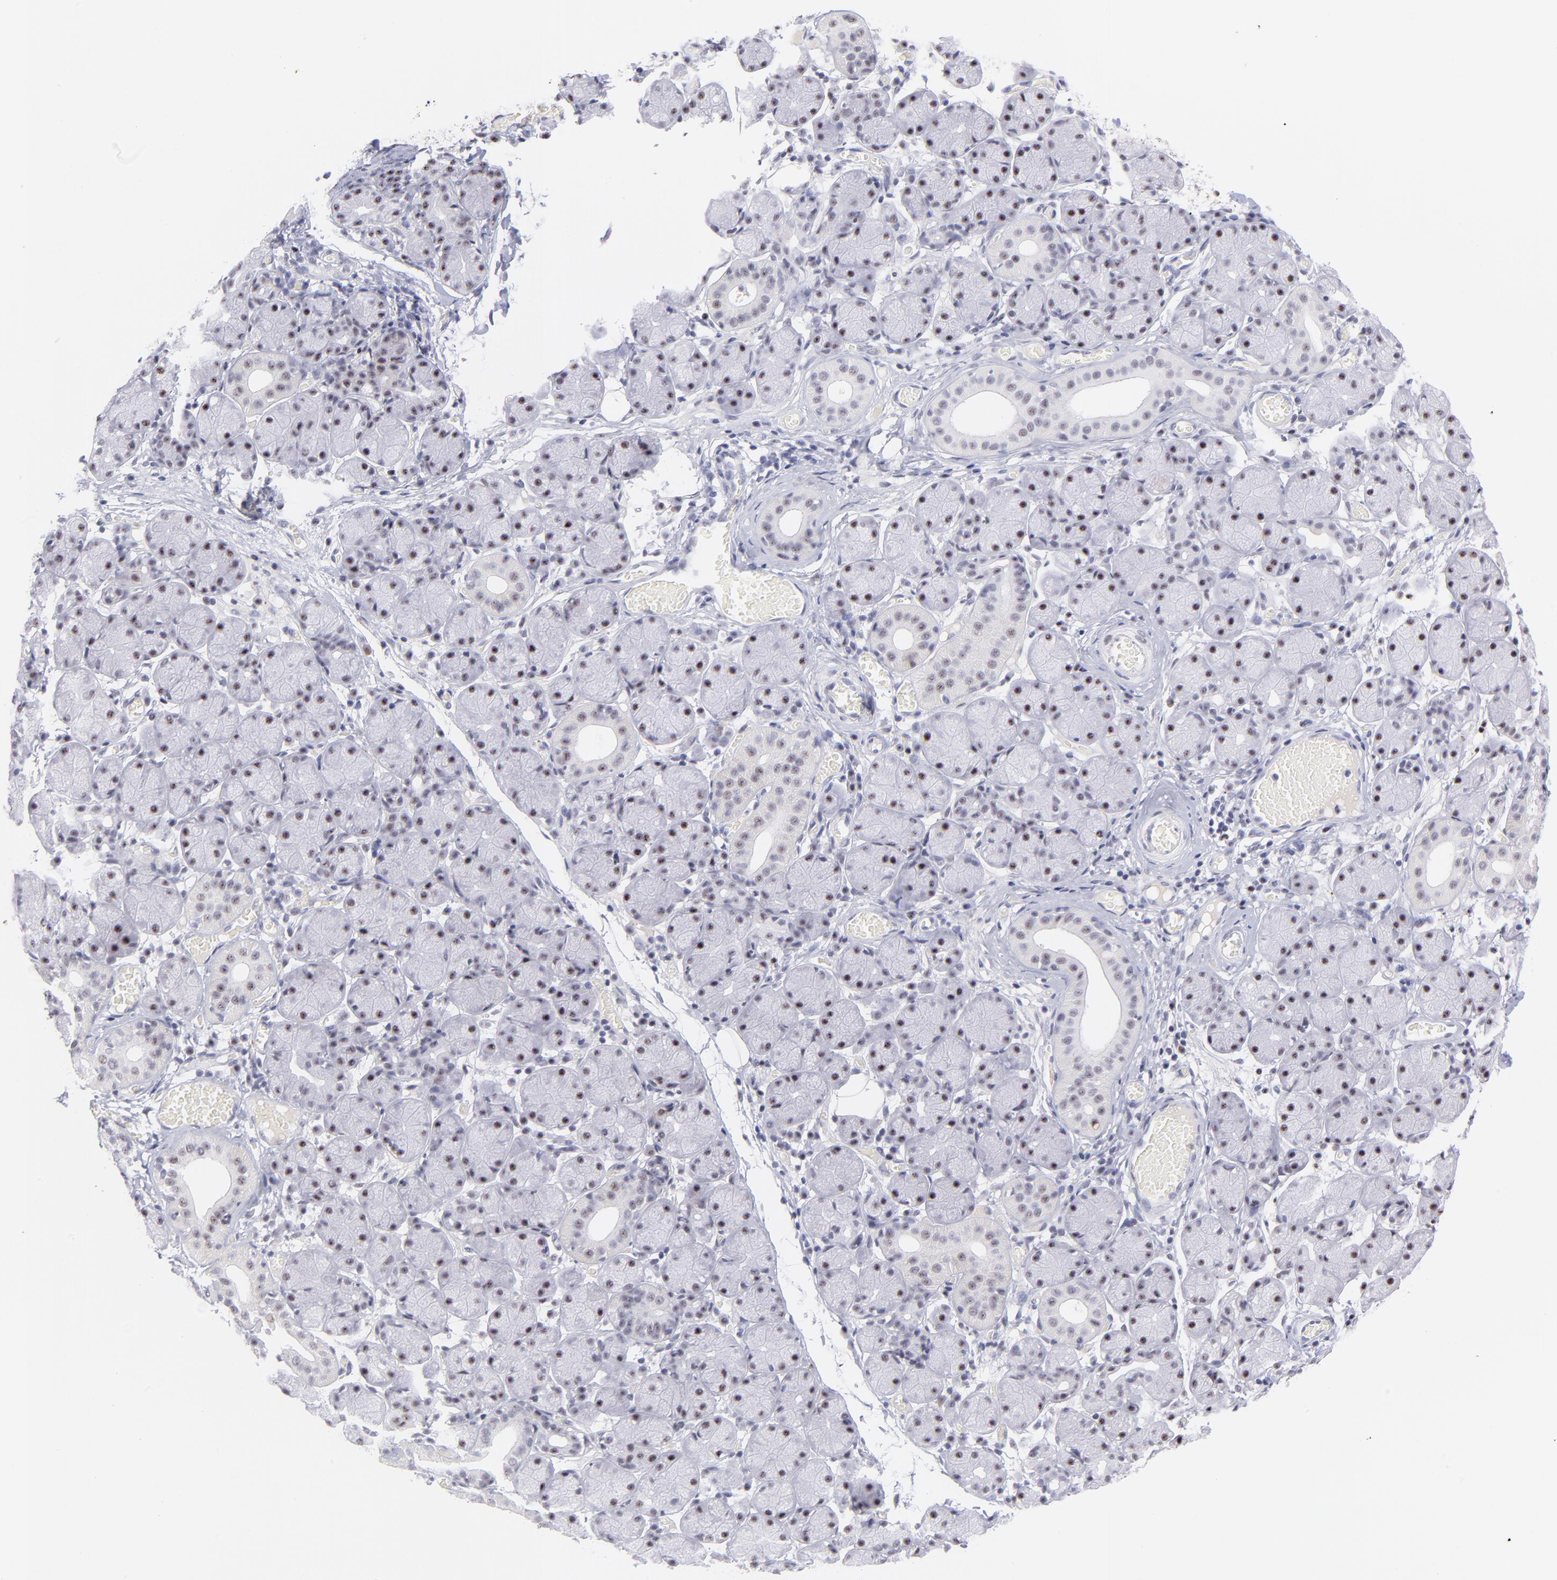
{"staining": {"intensity": "strong", "quantity": "25%-75%", "location": "nuclear"}, "tissue": "salivary gland", "cell_type": "Glandular cells", "image_type": "normal", "snomed": [{"axis": "morphology", "description": "Normal tissue, NOS"}, {"axis": "topography", "description": "Salivary gland"}], "caption": "Immunohistochemistry (IHC) of unremarkable human salivary gland exhibits high levels of strong nuclear expression in about 25%-75% of glandular cells. The staining is performed using DAB (3,3'-diaminobenzidine) brown chromogen to label protein expression. The nuclei are counter-stained blue using hematoxylin.", "gene": "CDC25C", "patient": {"sex": "female", "age": 24}}